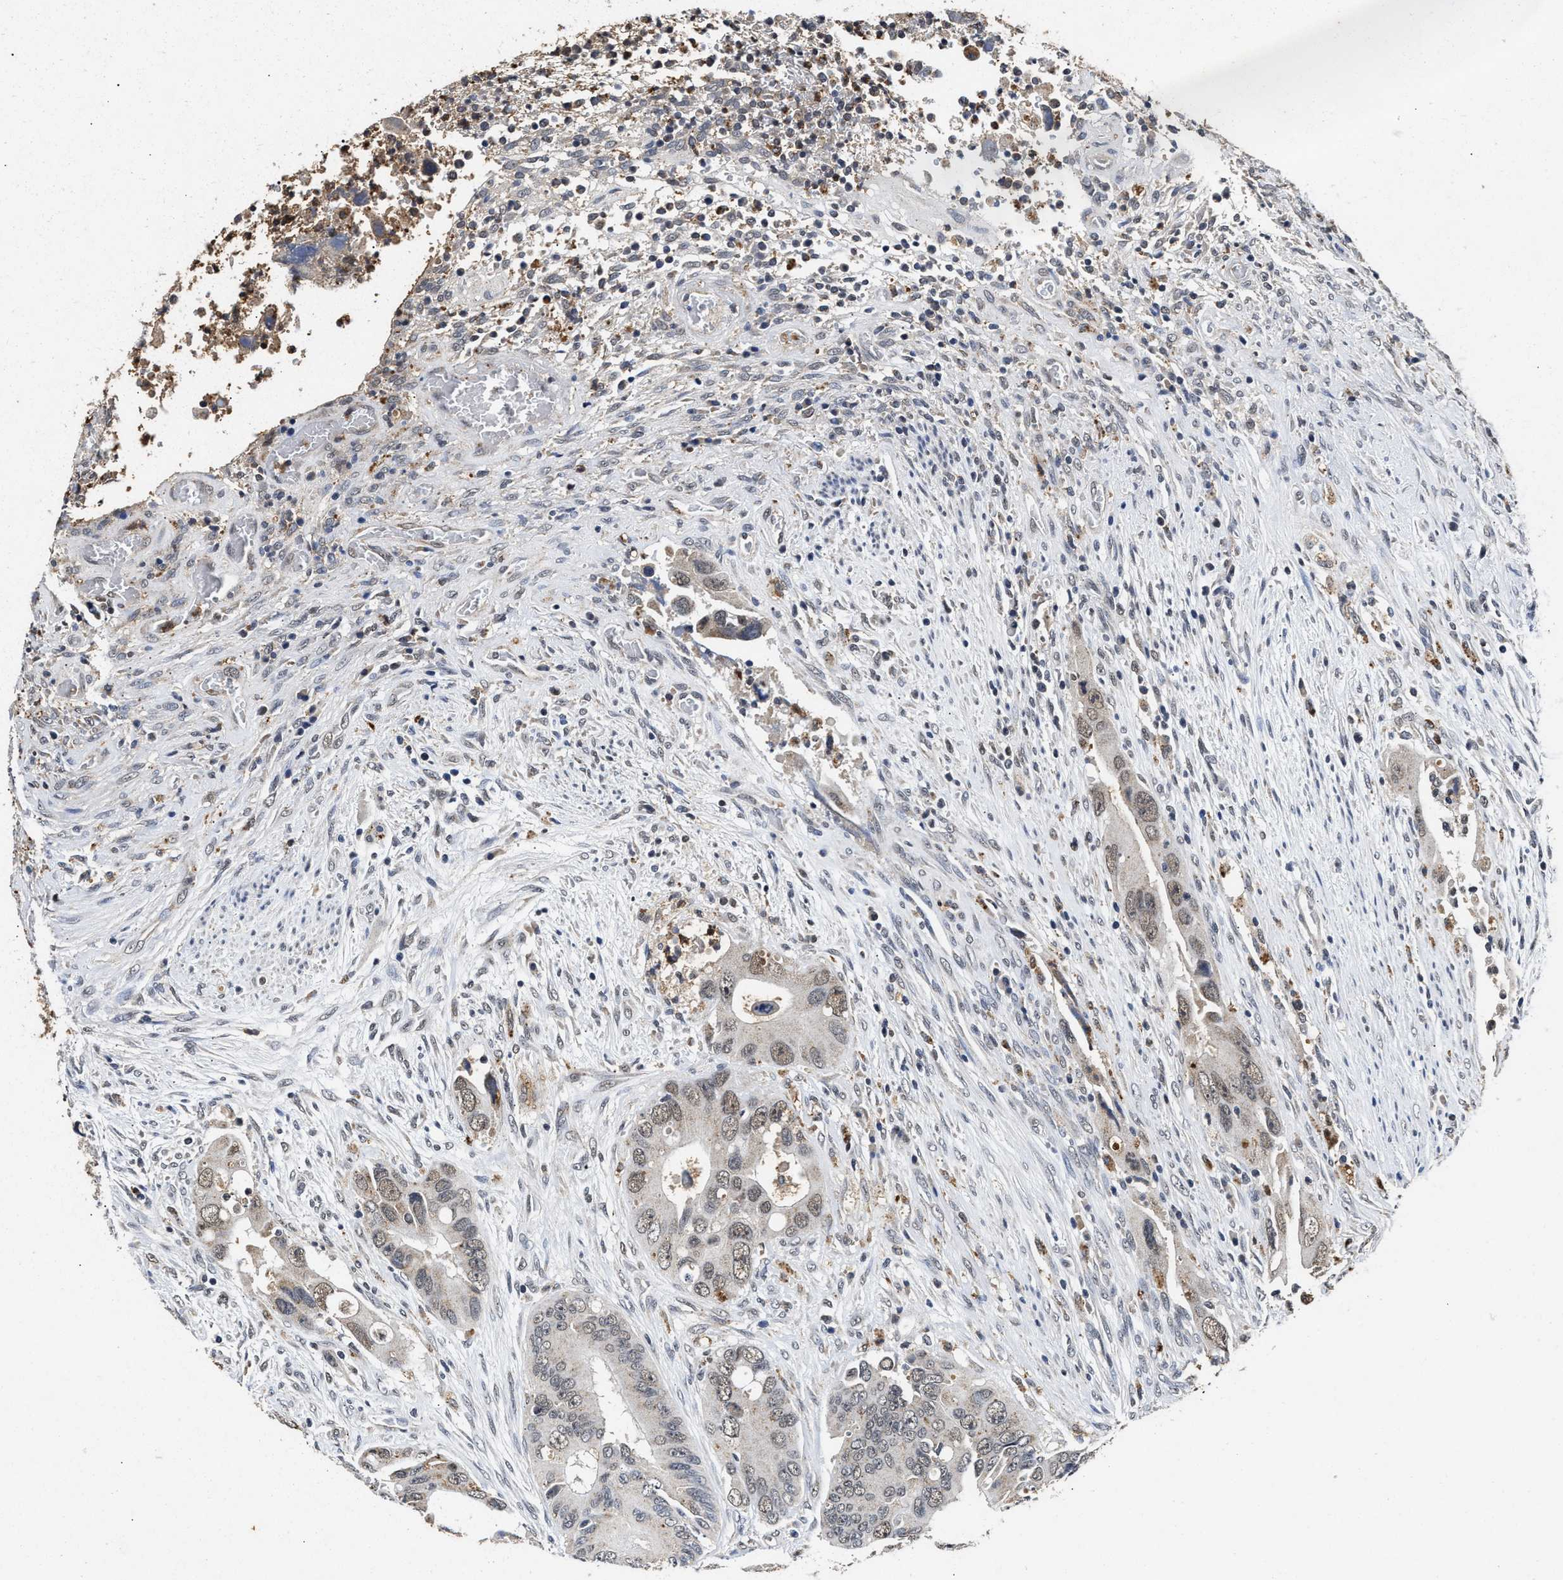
{"staining": {"intensity": "weak", "quantity": ">75%", "location": "nuclear"}, "tissue": "colorectal cancer", "cell_type": "Tumor cells", "image_type": "cancer", "snomed": [{"axis": "morphology", "description": "Adenocarcinoma, NOS"}, {"axis": "topography", "description": "Rectum"}], "caption": "Protein expression analysis of human colorectal cancer (adenocarcinoma) reveals weak nuclear staining in about >75% of tumor cells.", "gene": "ACOX1", "patient": {"sex": "male", "age": 70}}